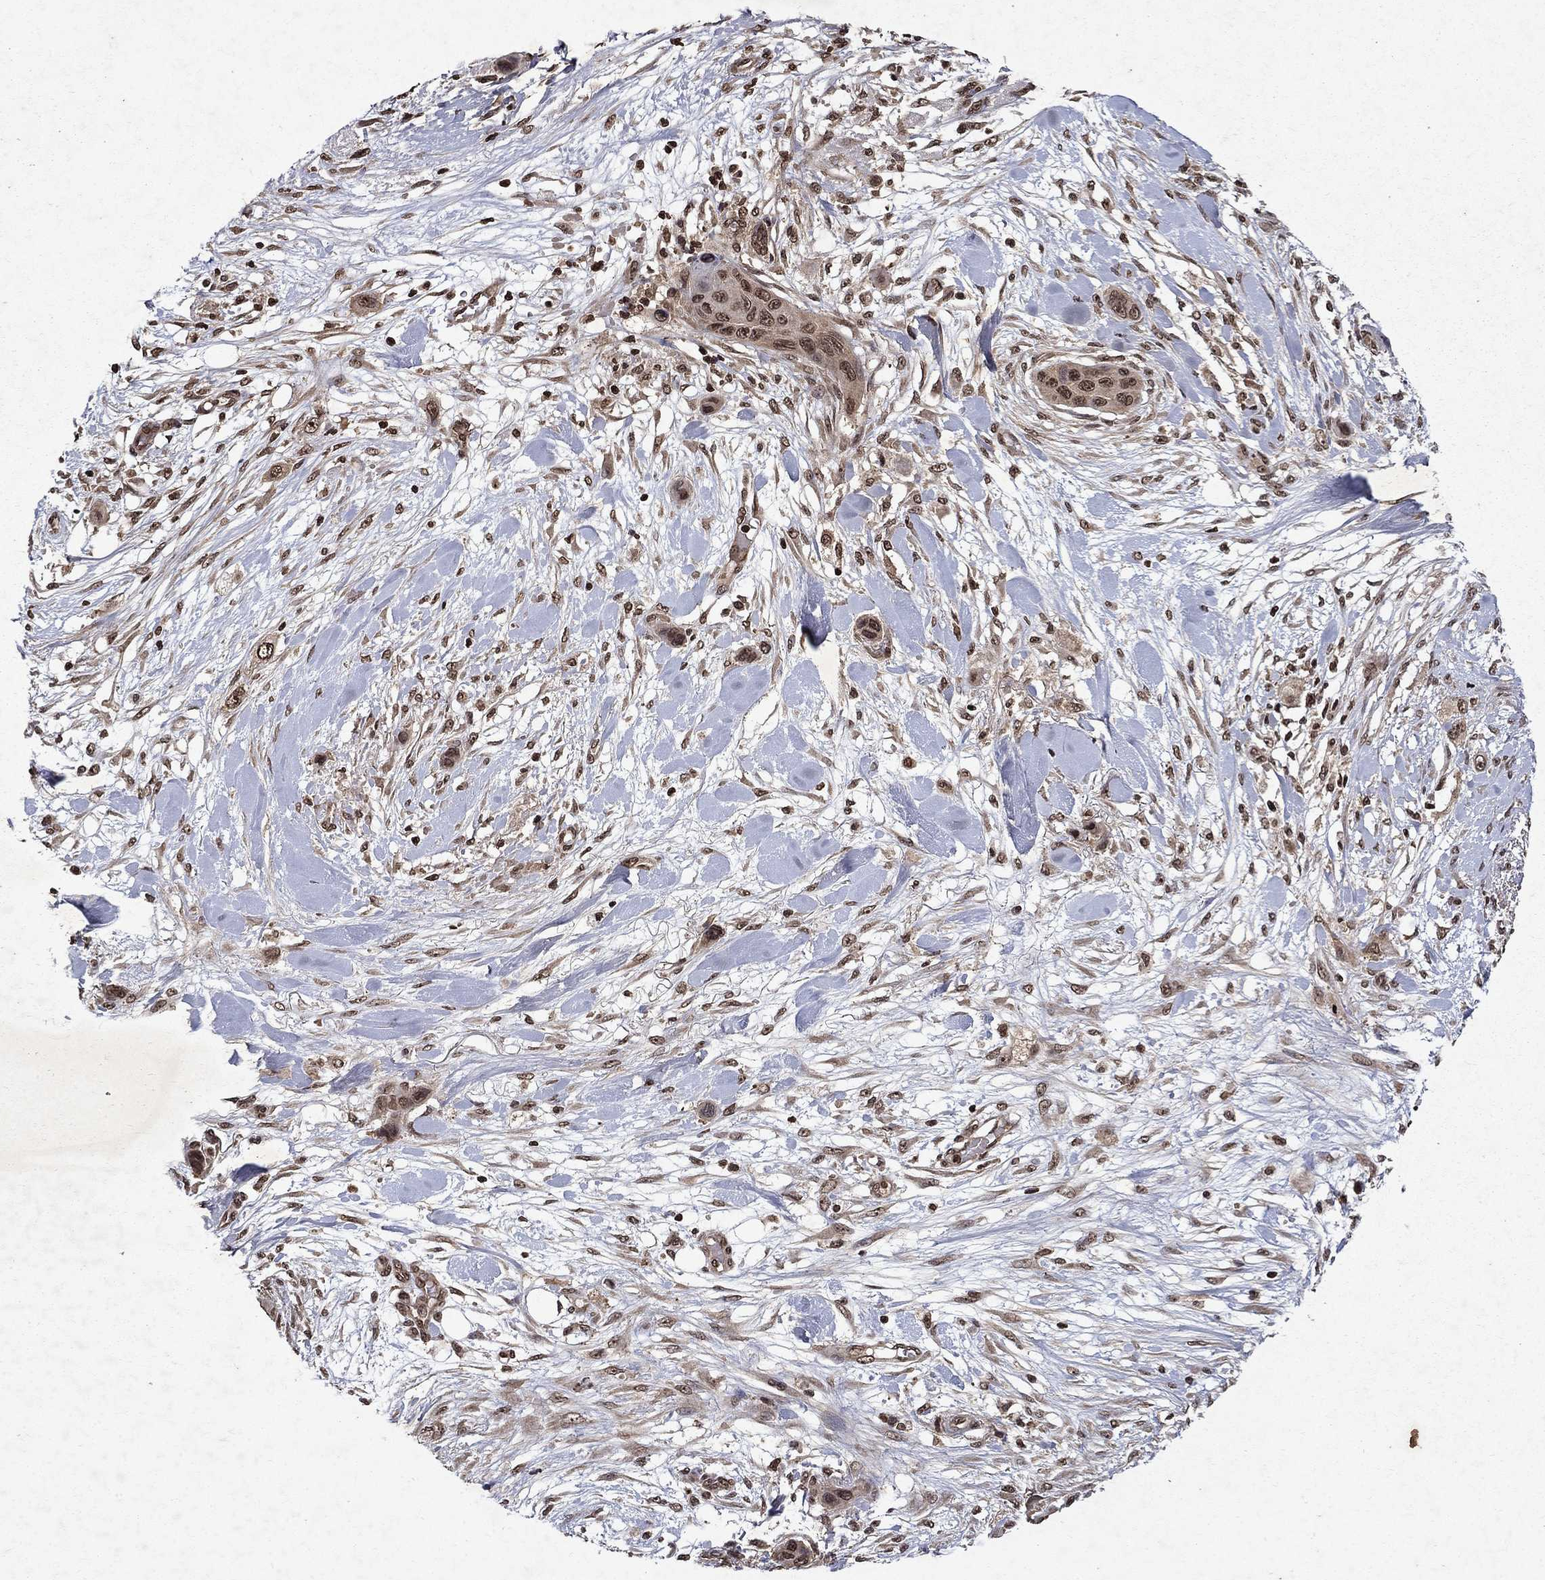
{"staining": {"intensity": "moderate", "quantity": "25%-75%", "location": "nuclear"}, "tissue": "skin cancer", "cell_type": "Tumor cells", "image_type": "cancer", "snomed": [{"axis": "morphology", "description": "Squamous cell carcinoma, NOS"}, {"axis": "topography", "description": "Skin"}], "caption": "Immunohistochemistry (DAB) staining of squamous cell carcinoma (skin) displays moderate nuclear protein positivity in about 25%-75% of tumor cells.", "gene": "PIN4", "patient": {"sex": "male", "age": 79}}